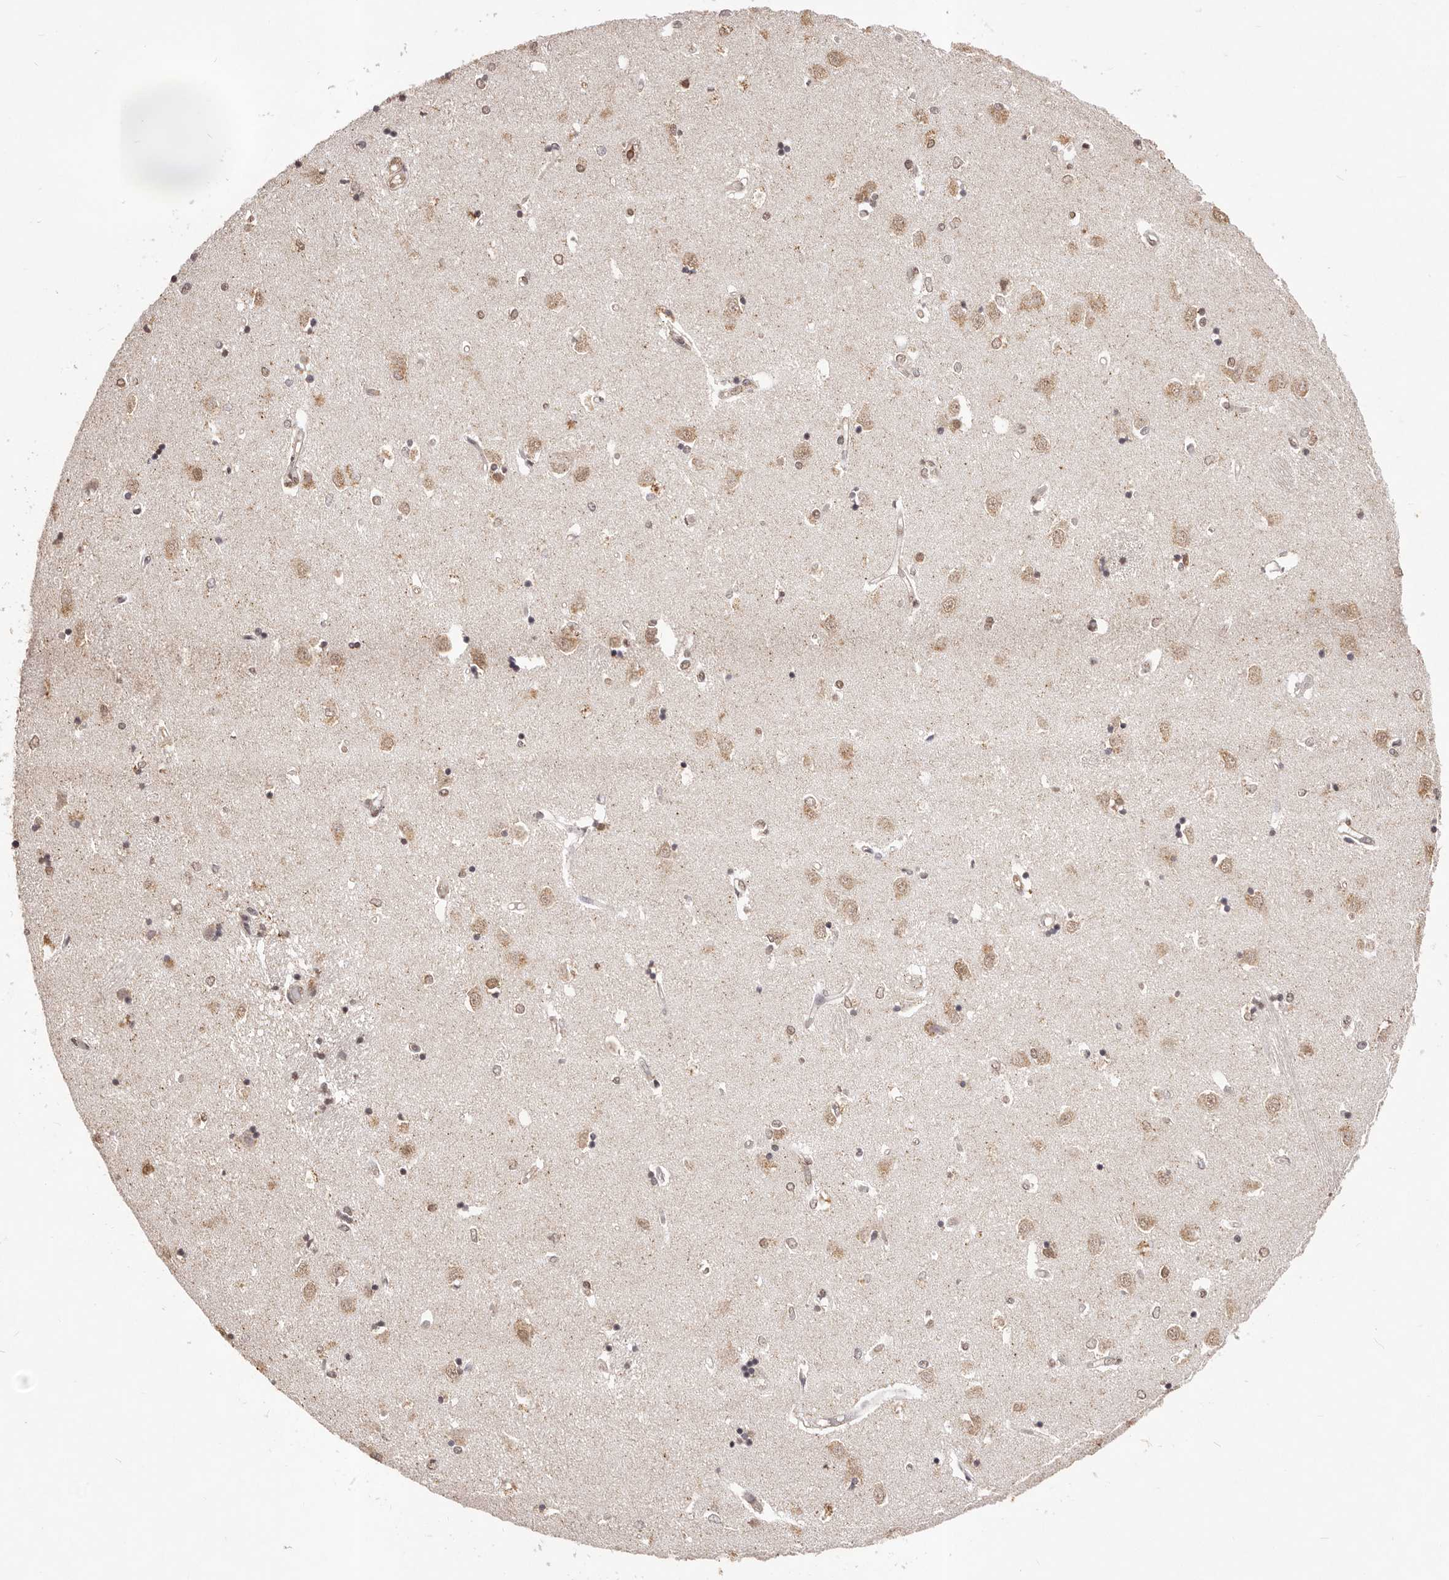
{"staining": {"intensity": "moderate", "quantity": "<25%", "location": "nuclear"}, "tissue": "caudate", "cell_type": "Glial cells", "image_type": "normal", "snomed": [{"axis": "morphology", "description": "Normal tissue, NOS"}, {"axis": "topography", "description": "Lateral ventricle wall"}], "caption": "Protein staining displays moderate nuclear expression in approximately <25% of glial cells in unremarkable caudate.", "gene": "RPS6KA5", "patient": {"sex": "male", "age": 45}}